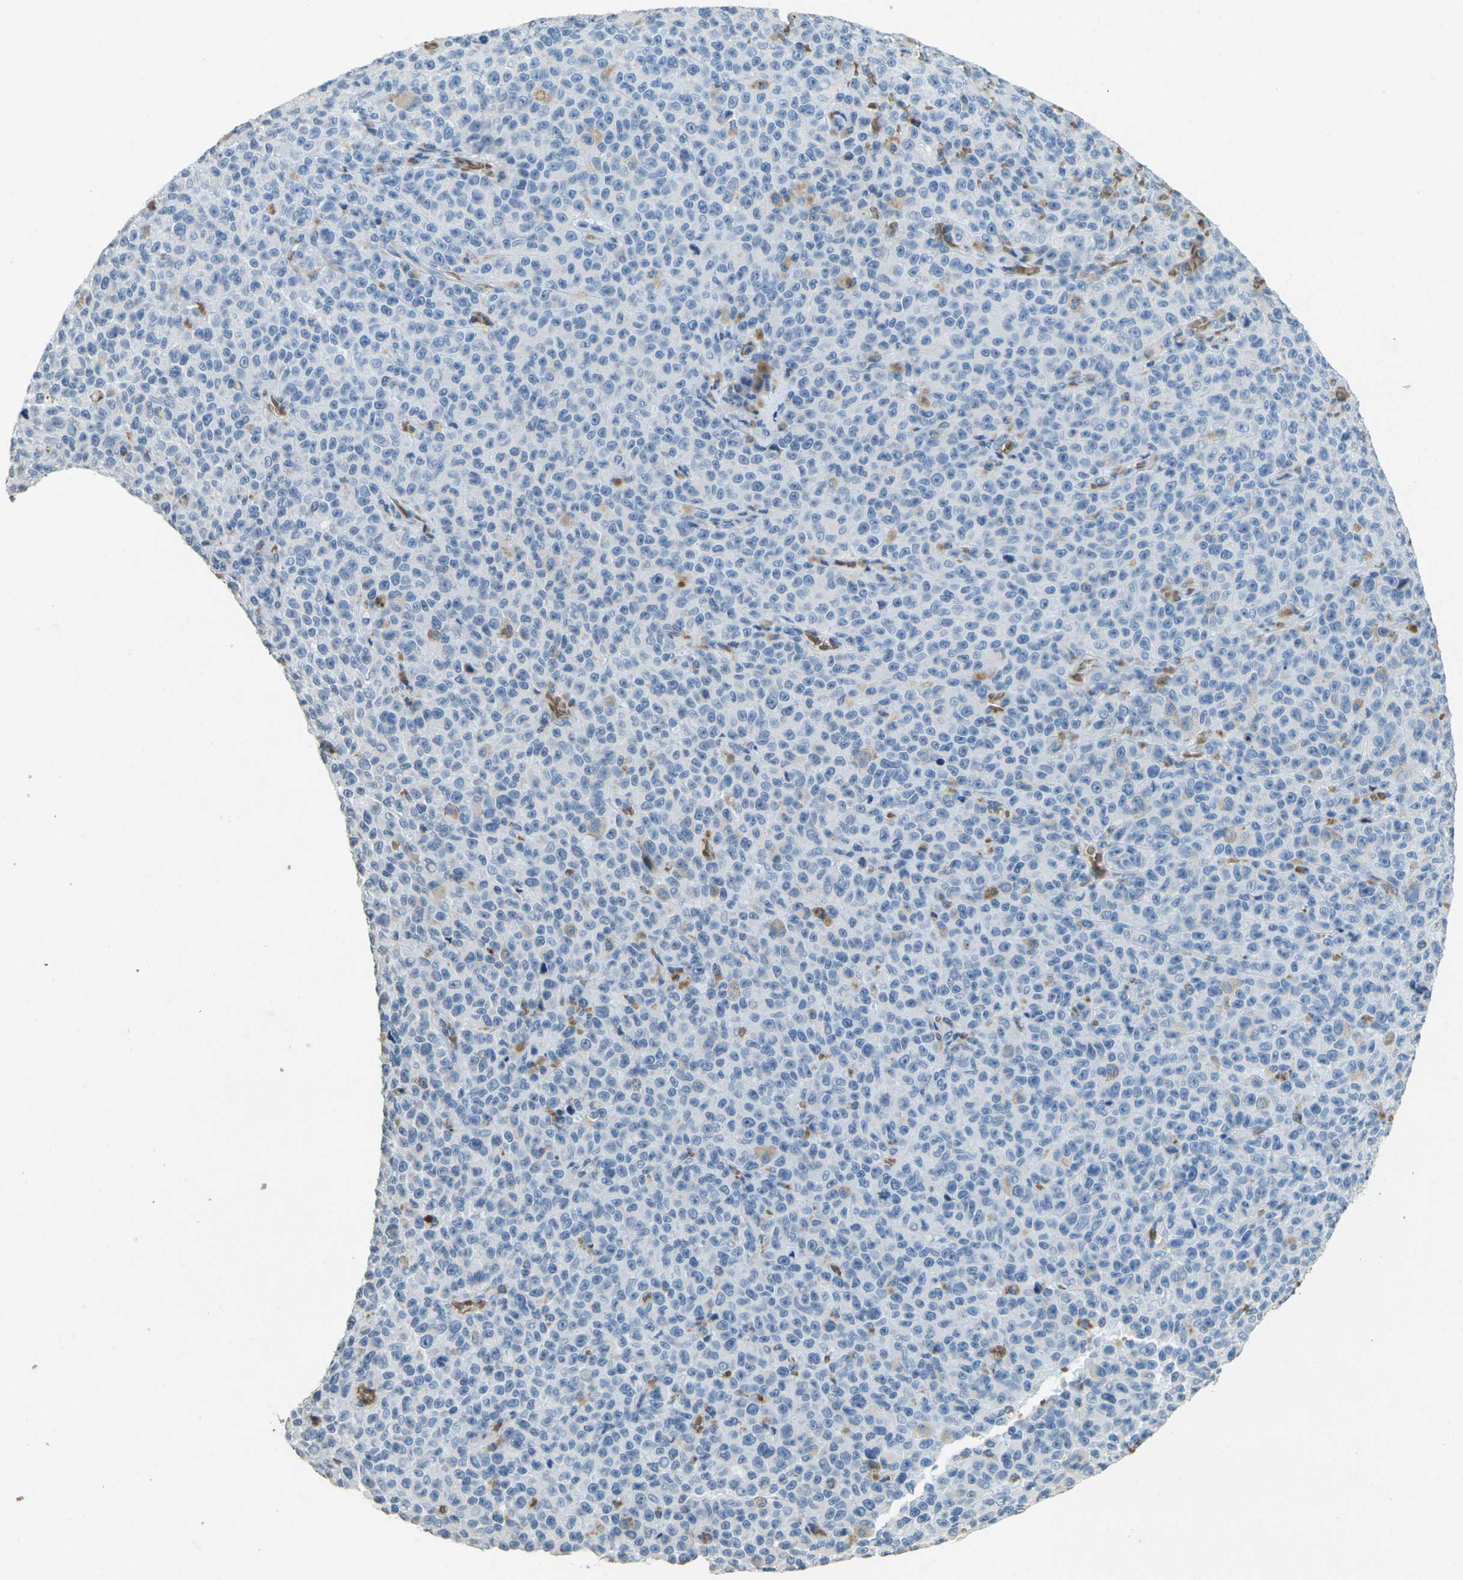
{"staining": {"intensity": "negative", "quantity": "none", "location": "none"}, "tissue": "melanoma", "cell_type": "Tumor cells", "image_type": "cancer", "snomed": [{"axis": "morphology", "description": "Malignant melanoma, NOS"}, {"axis": "topography", "description": "Skin"}], "caption": "Malignant melanoma stained for a protein using immunohistochemistry displays no positivity tumor cells.", "gene": "HBB", "patient": {"sex": "female", "age": 82}}